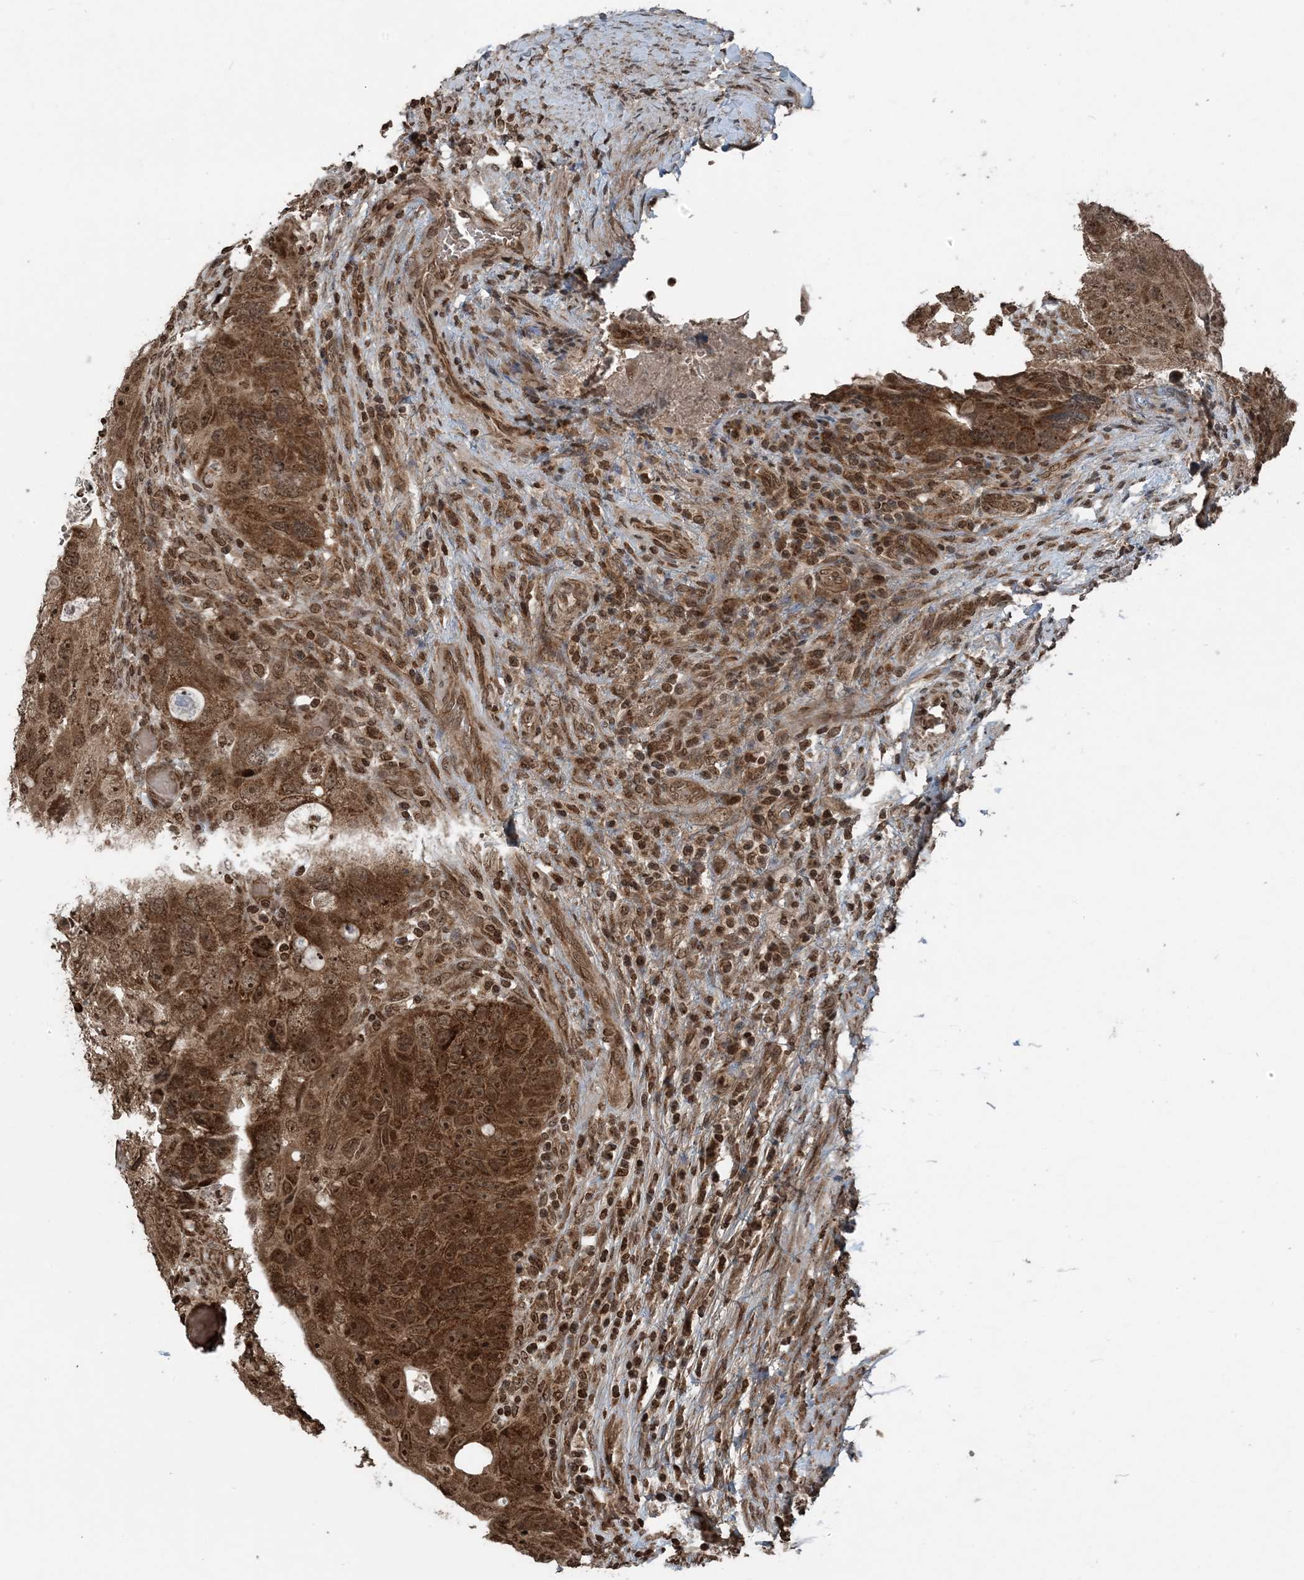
{"staining": {"intensity": "moderate", "quantity": ">75%", "location": "cytoplasmic/membranous,nuclear"}, "tissue": "colorectal cancer", "cell_type": "Tumor cells", "image_type": "cancer", "snomed": [{"axis": "morphology", "description": "Adenocarcinoma, NOS"}, {"axis": "topography", "description": "Rectum"}], "caption": "A brown stain highlights moderate cytoplasmic/membranous and nuclear staining of a protein in human adenocarcinoma (colorectal) tumor cells.", "gene": "ZFAND2B", "patient": {"sex": "male", "age": 59}}